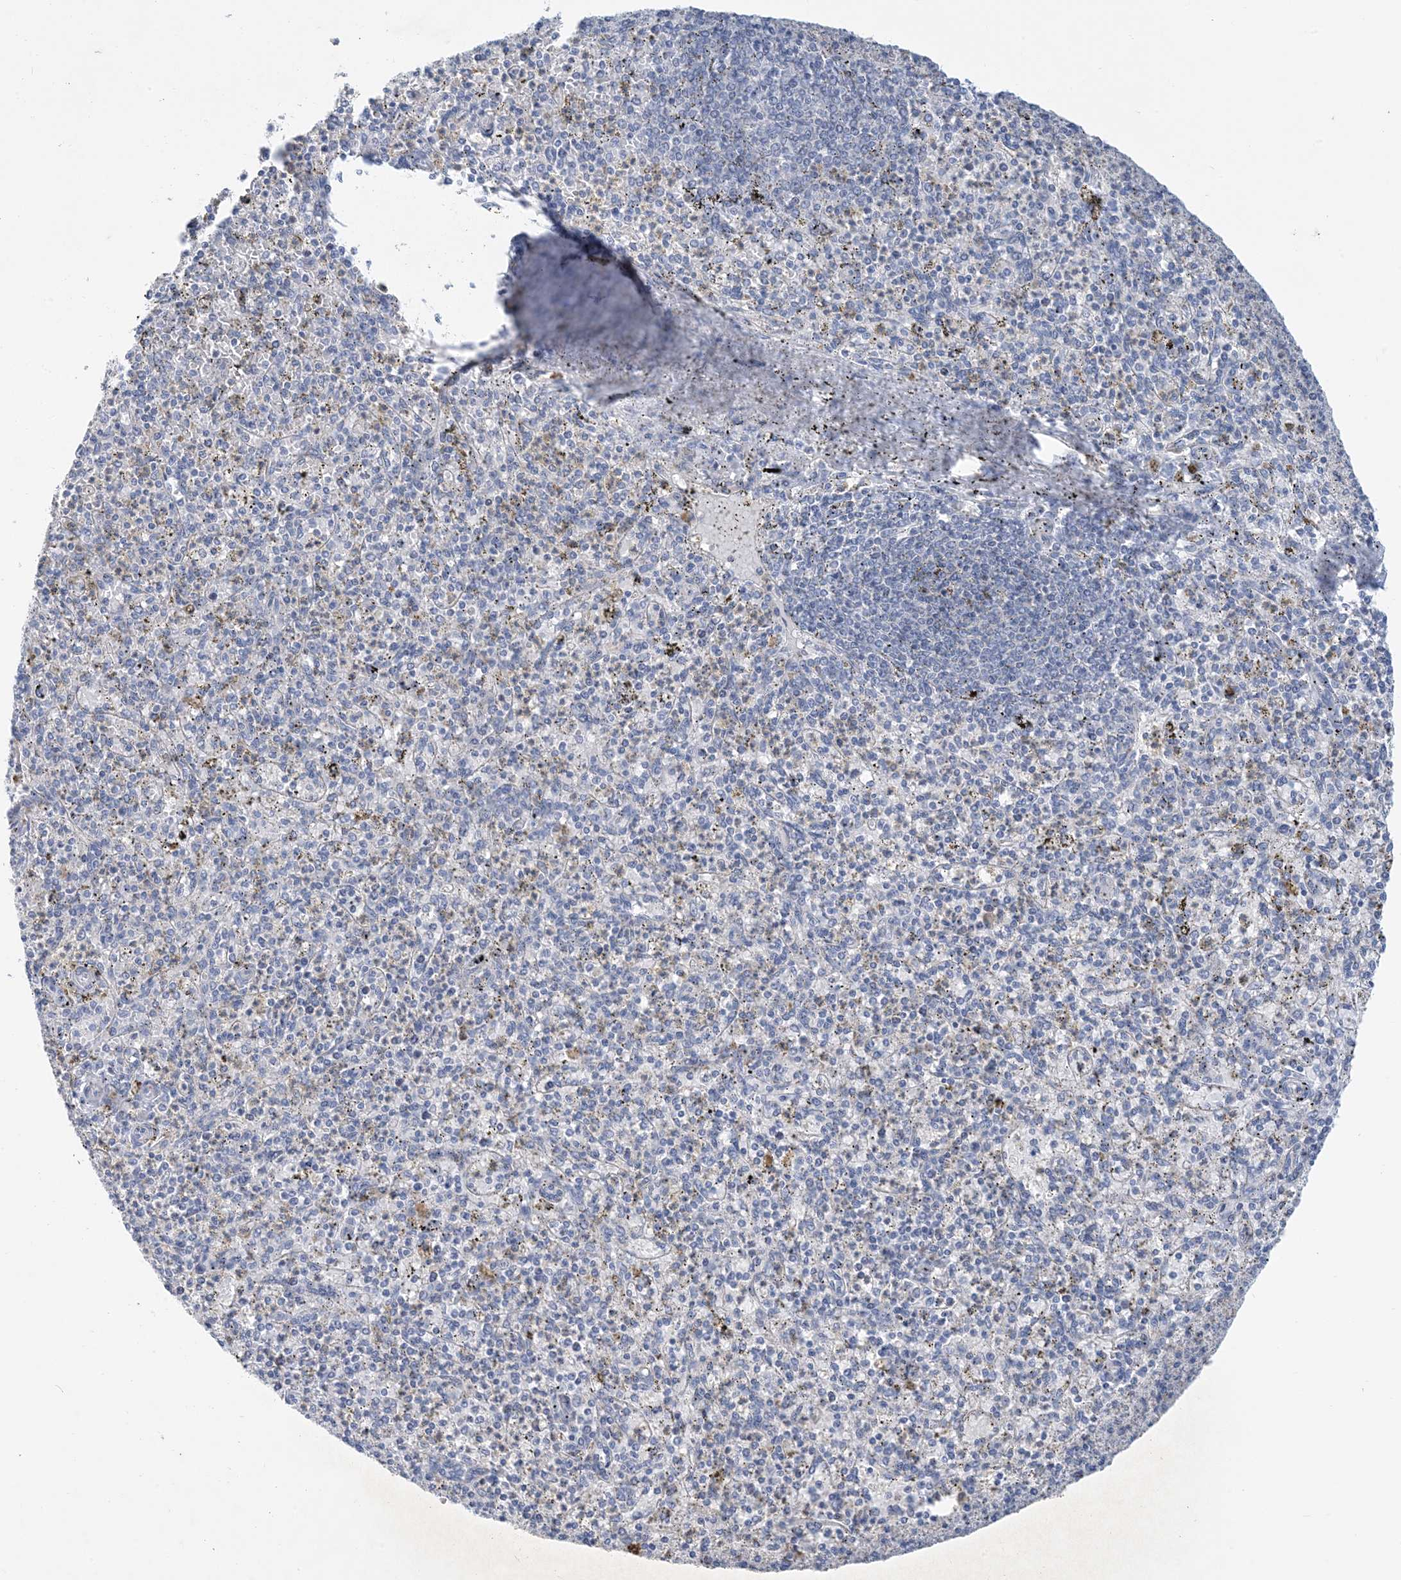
{"staining": {"intensity": "negative", "quantity": "none", "location": "none"}, "tissue": "spleen", "cell_type": "Cells in red pulp", "image_type": "normal", "snomed": [{"axis": "morphology", "description": "Normal tissue, NOS"}, {"axis": "topography", "description": "Spleen"}], "caption": "The immunohistochemistry (IHC) photomicrograph has no significant positivity in cells in red pulp of spleen.", "gene": "ZCCHC12", "patient": {"sex": "male", "age": 72}}